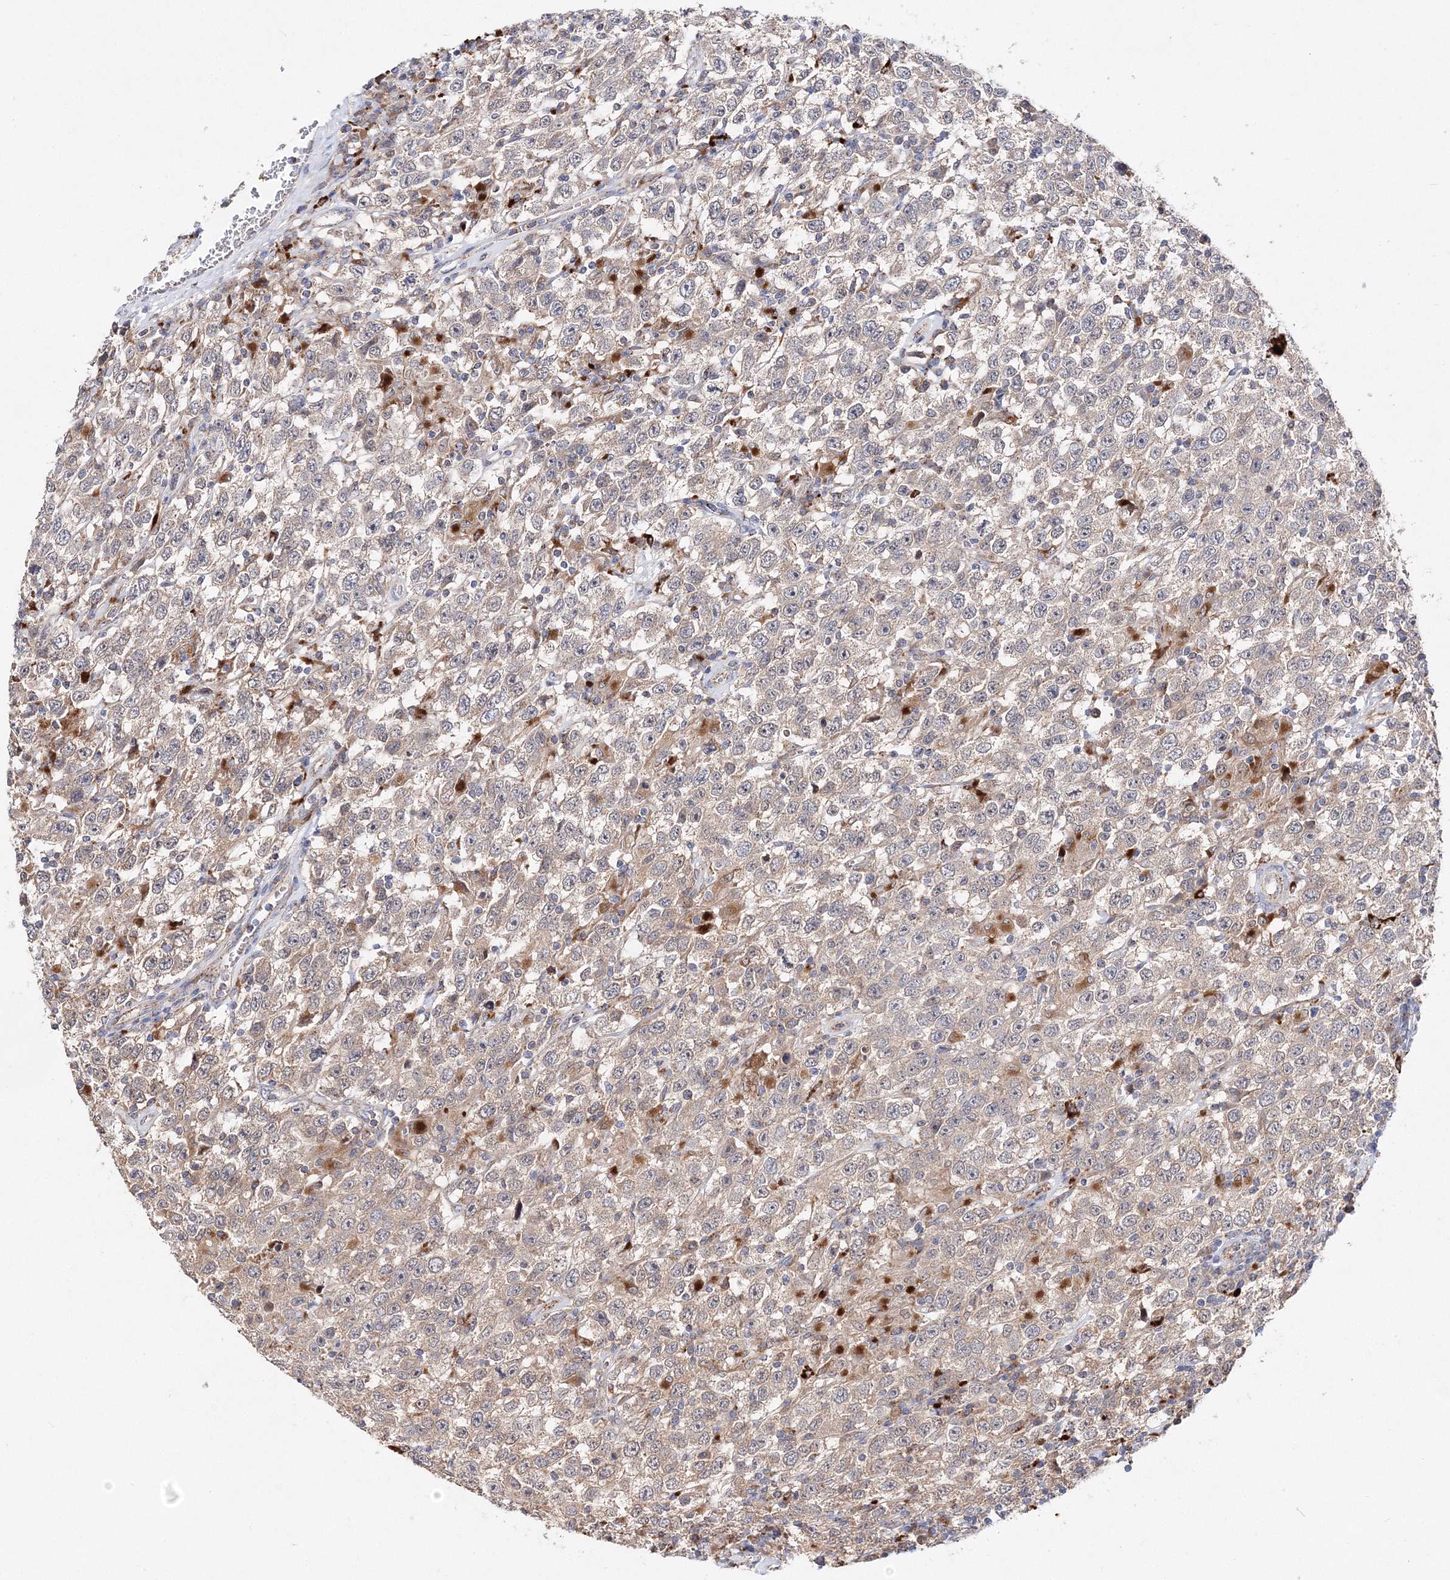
{"staining": {"intensity": "weak", "quantity": ">75%", "location": "cytoplasmic/membranous"}, "tissue": "testis cancer", "cell_type": "Tumor cells", "image_type": "cancer", "snomed": [{"axis": "morphology", "description": "Seminoma, NOS"}, {"axis": "topography", "description": "Testis"}], "caption": "Immunohistochemistry (IHC) of human seminoma (testis) reveals low levels of weak cytoplasmic/membranous staining in about >75% of tumor cells.", "gene": "C3orf38", "patient": {"sex": "male", "age": 41}}